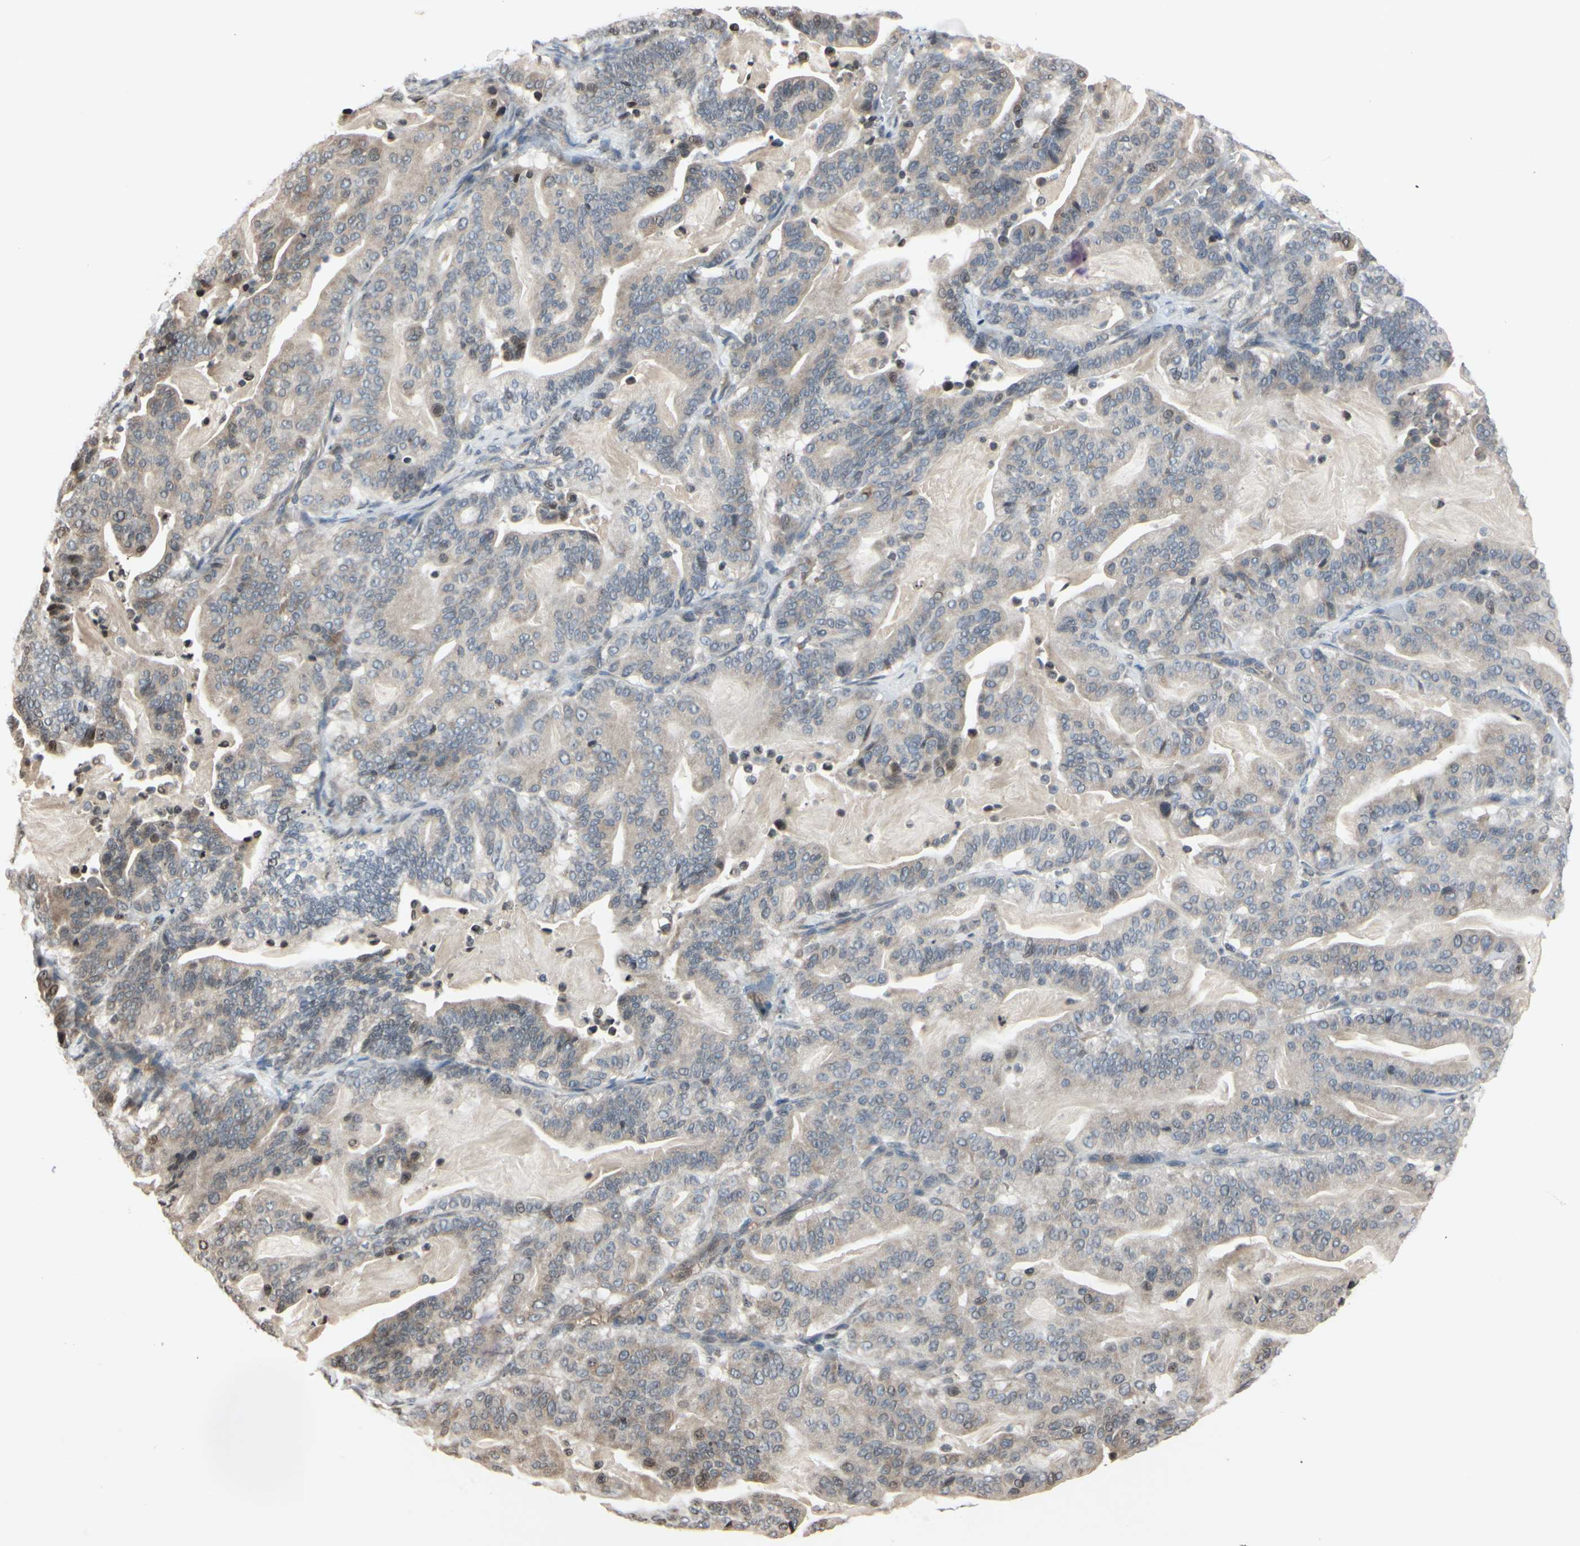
{"staining": {"intensity": "moderate", "quantity": "<25%", "location": "cytoplasmic/membranous,nuclear"}, "tissue": "pancreatic cancer", "cell_type": "Tumor cells", "image_type": "cancer", "snomed": [{"axis": "morphology", "description": "Adenocarcinoma, NOS"}, {"axis": "topography", "description": "Pancreas"}], "caption": "A histopathology image showing moderate cytoplasmic/membranous and nuclear positivity in approximately <25% of tumor cells in pancreatic cancer, as visualized by brown immunohistochemical staining.", "gene": "ARG1", "patient": {"sex": "male", "age": 63}}